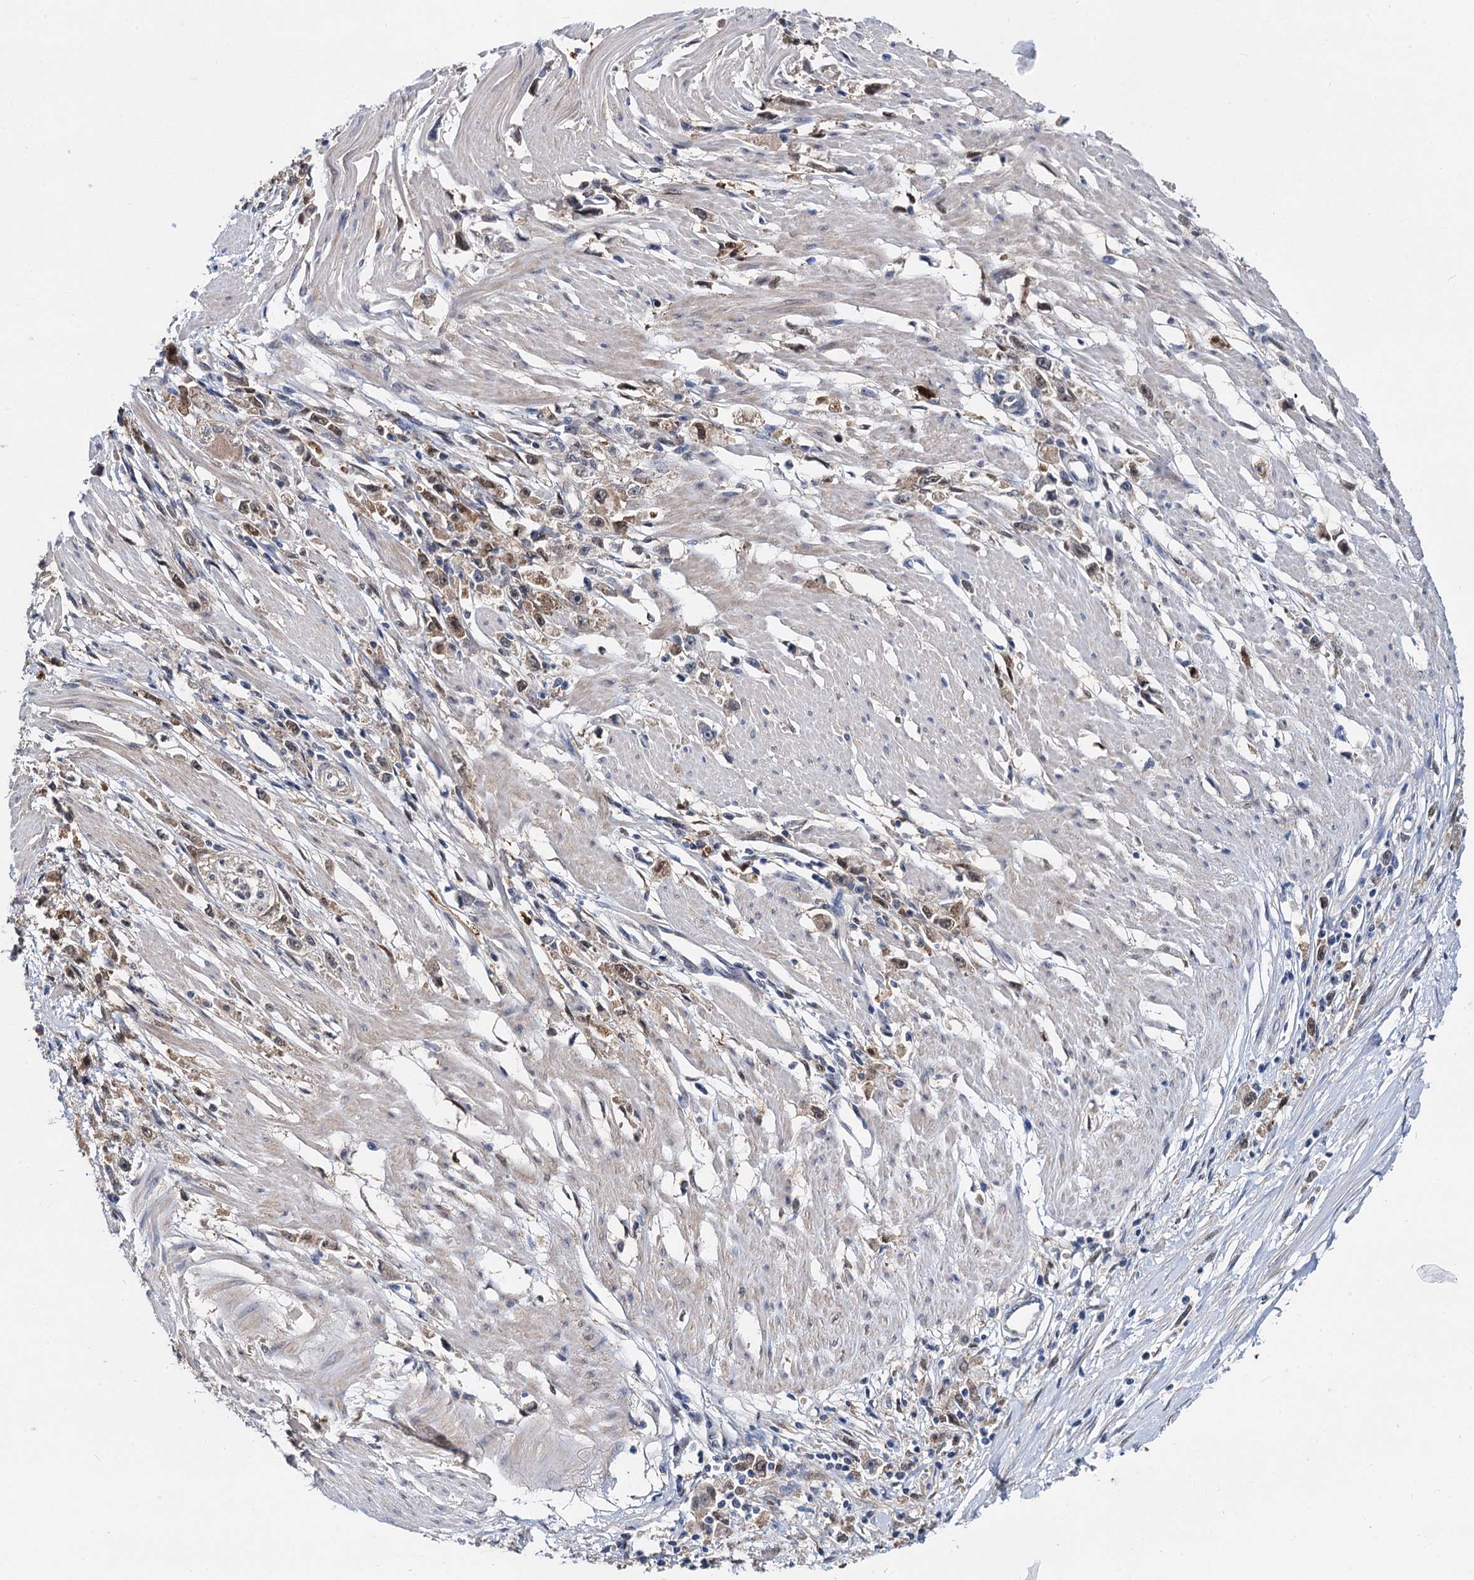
{"staining": {"intensity": "weak", "quantity": "25%-75%", "location": "cytoplasmic/membranous"}, "tissue": "stomach cancer", "cell_type": "Tumor cells", "image_type": "cancer", "snomed": [{"axis": "morphology", "description": "Adenocarcinoma, NOS"}, {"axis": "topography", "description": "Stomach"}], "caption": "IHC micrograph of neoplastic tissue: stomach cancer stained using immunohistochemistry (IHC) reveals low levels of weak protein expression localized specifically in the cytoplasmic/membranous of tumor cells, appearing as a cytoplasmic/membranous brown color.", "gene": "GSTM3", "patient": {"sex": "female", "age": 59}}